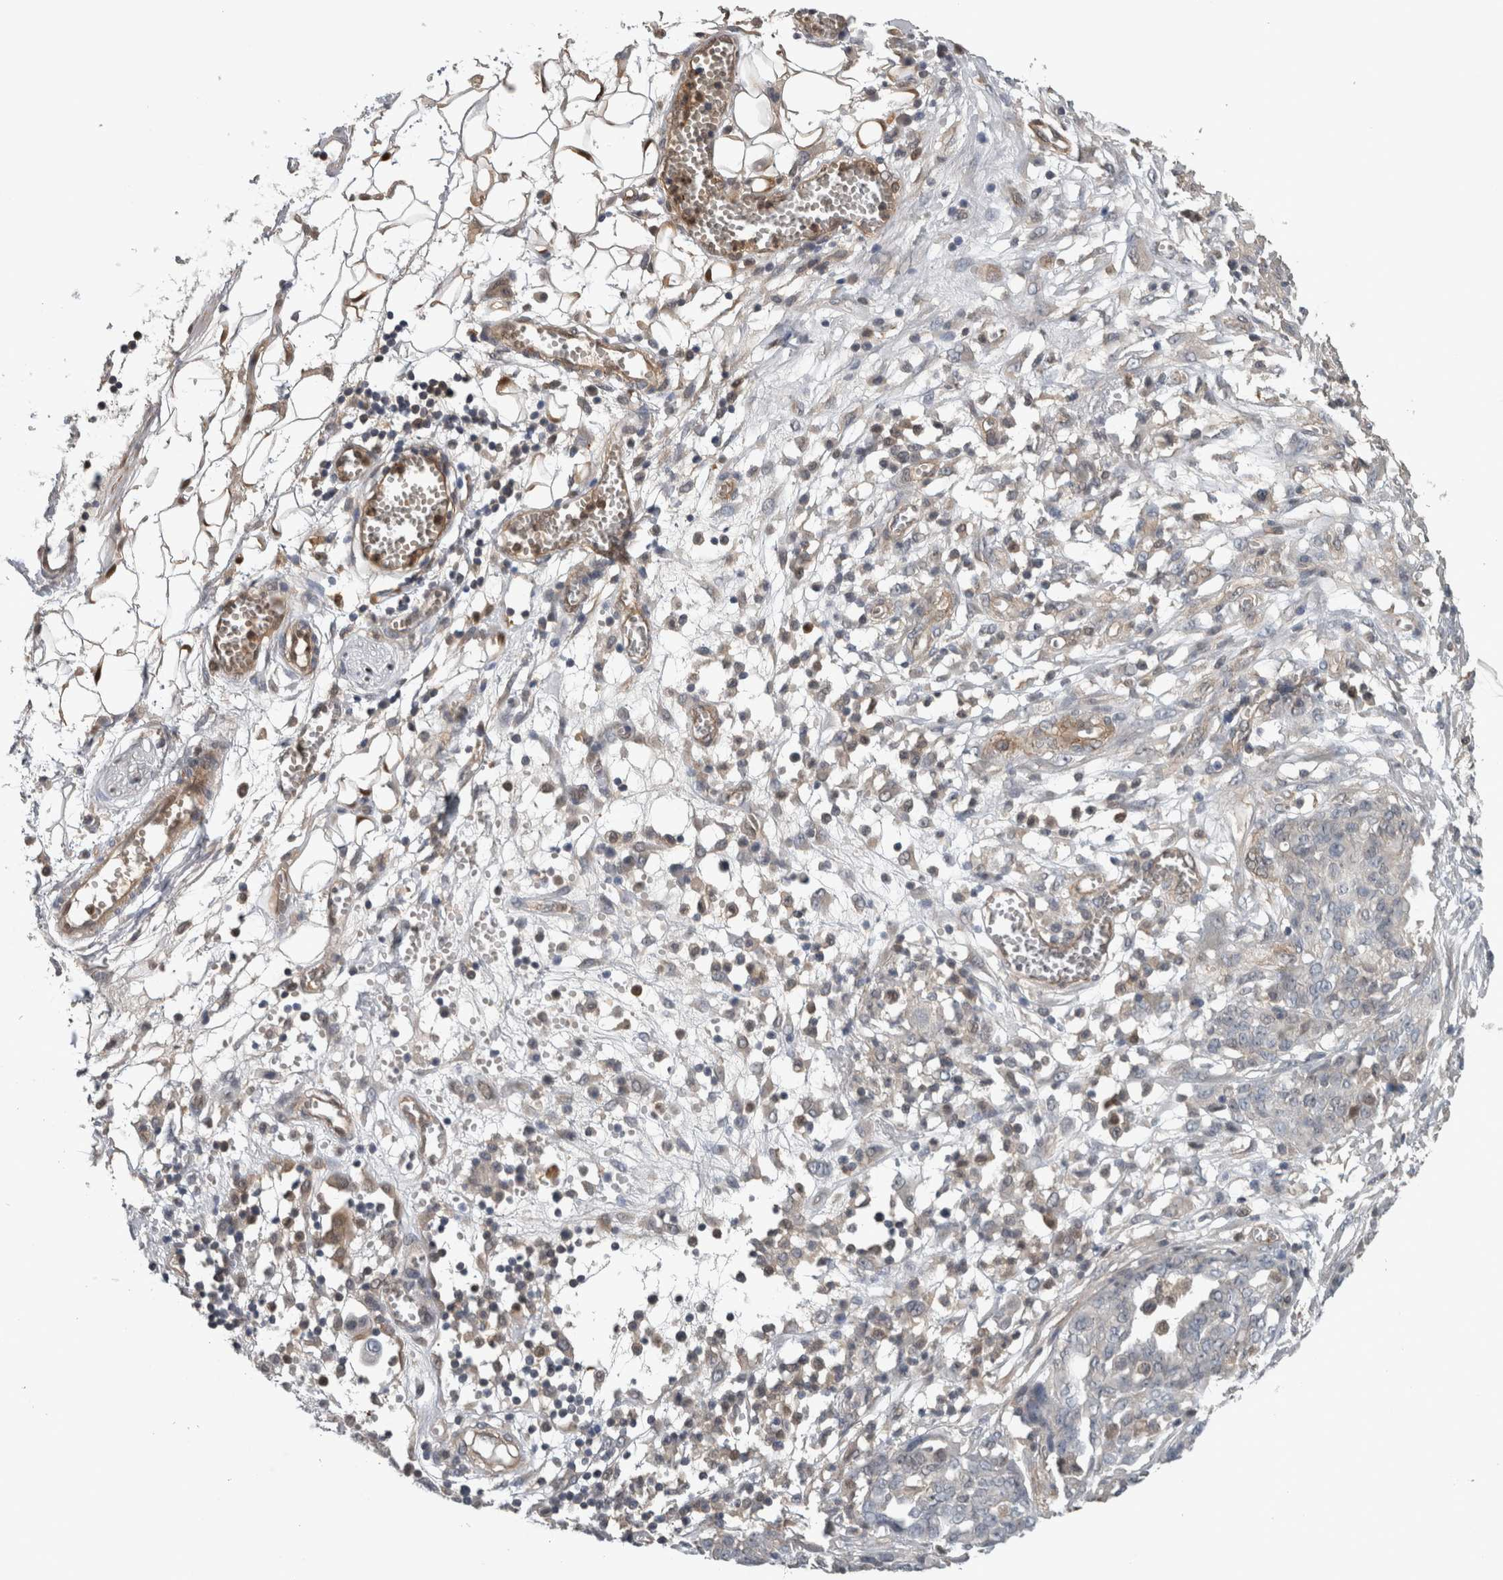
{"staining": {"intensity": "negative", "quantity": "none", "location": "none"}, "tissue": "ovarian cancer", "cell_type": "Tumor cells", "image_type": "cancer", "snomed": [{"axis": "morphology", "description": "Cystadenocarcinoma, serous, NOS"}, {"axis": "topography", "description": "Soft tissue"}, {"axis": "topography", "description": "Ovary"}], "caption": "This is an immunohistochemistry (IHC) image of human serous cystadenocarcinoma (ovarian). There is no positivity in tumor cells.", "gene": "NAPRT", "patient": {"sex": "female", "age": 57}}